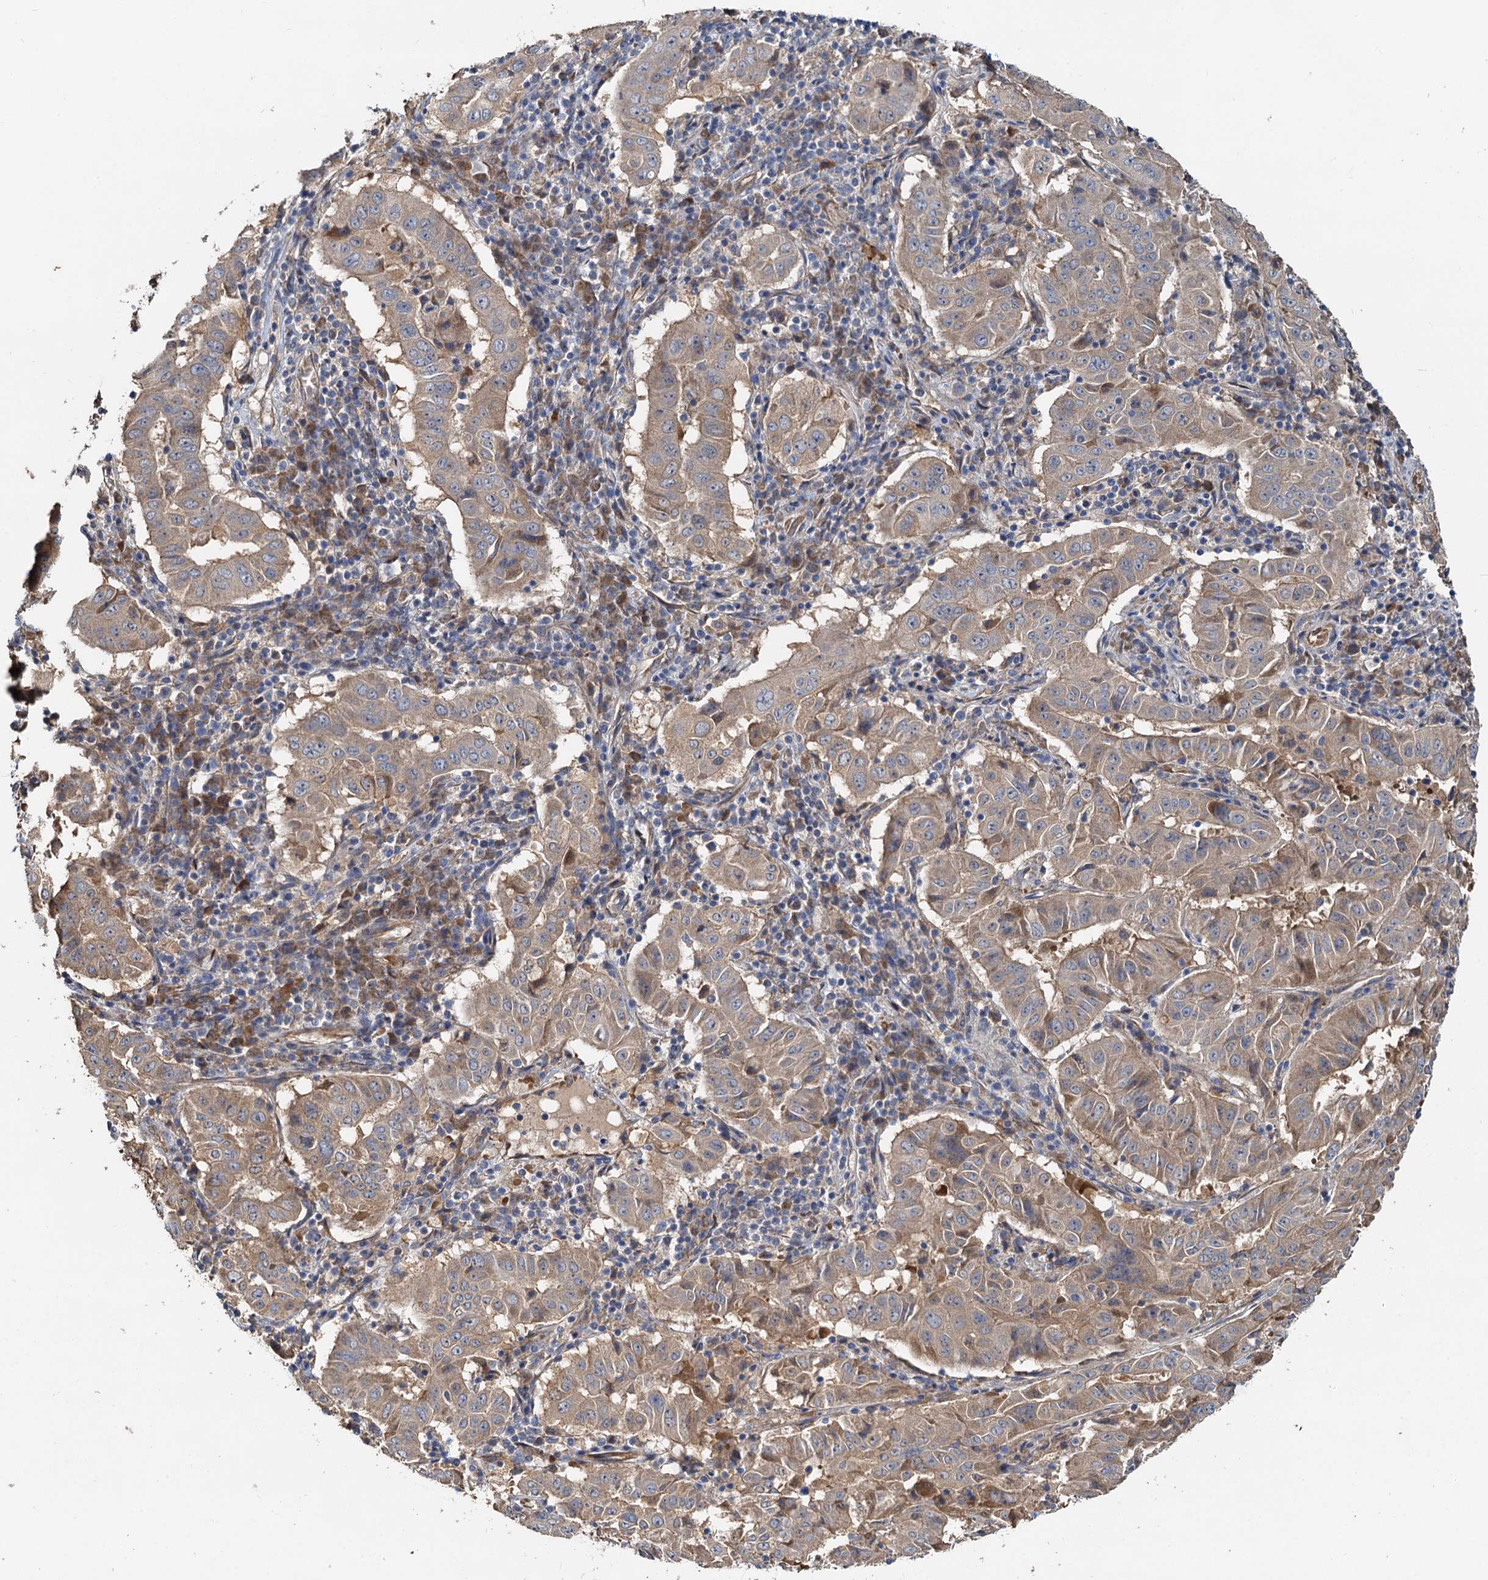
{"staining": {"intensity": "weak", "quantity": "25%-75%", "location": "cytoplasmic/membranous"}, "tissue": "pancreatic cancer", "cell_type": "Tumor cells", "image_type": "cancer", "snomed": [{"axis": "morphology", "description": "Adenocarcinoma, NOS"}, {"axis": "topography", "description": "Pancreas"}], "caption": "A micrograph showing weak cytoplasmic/membranous positivity in approximately 25%-75% of tumor cells in pancreatic cancer, as visualized by brown immunohistochemical staining.", "gene": "HYI", "patient": {"sex": "male", "age": 63}}